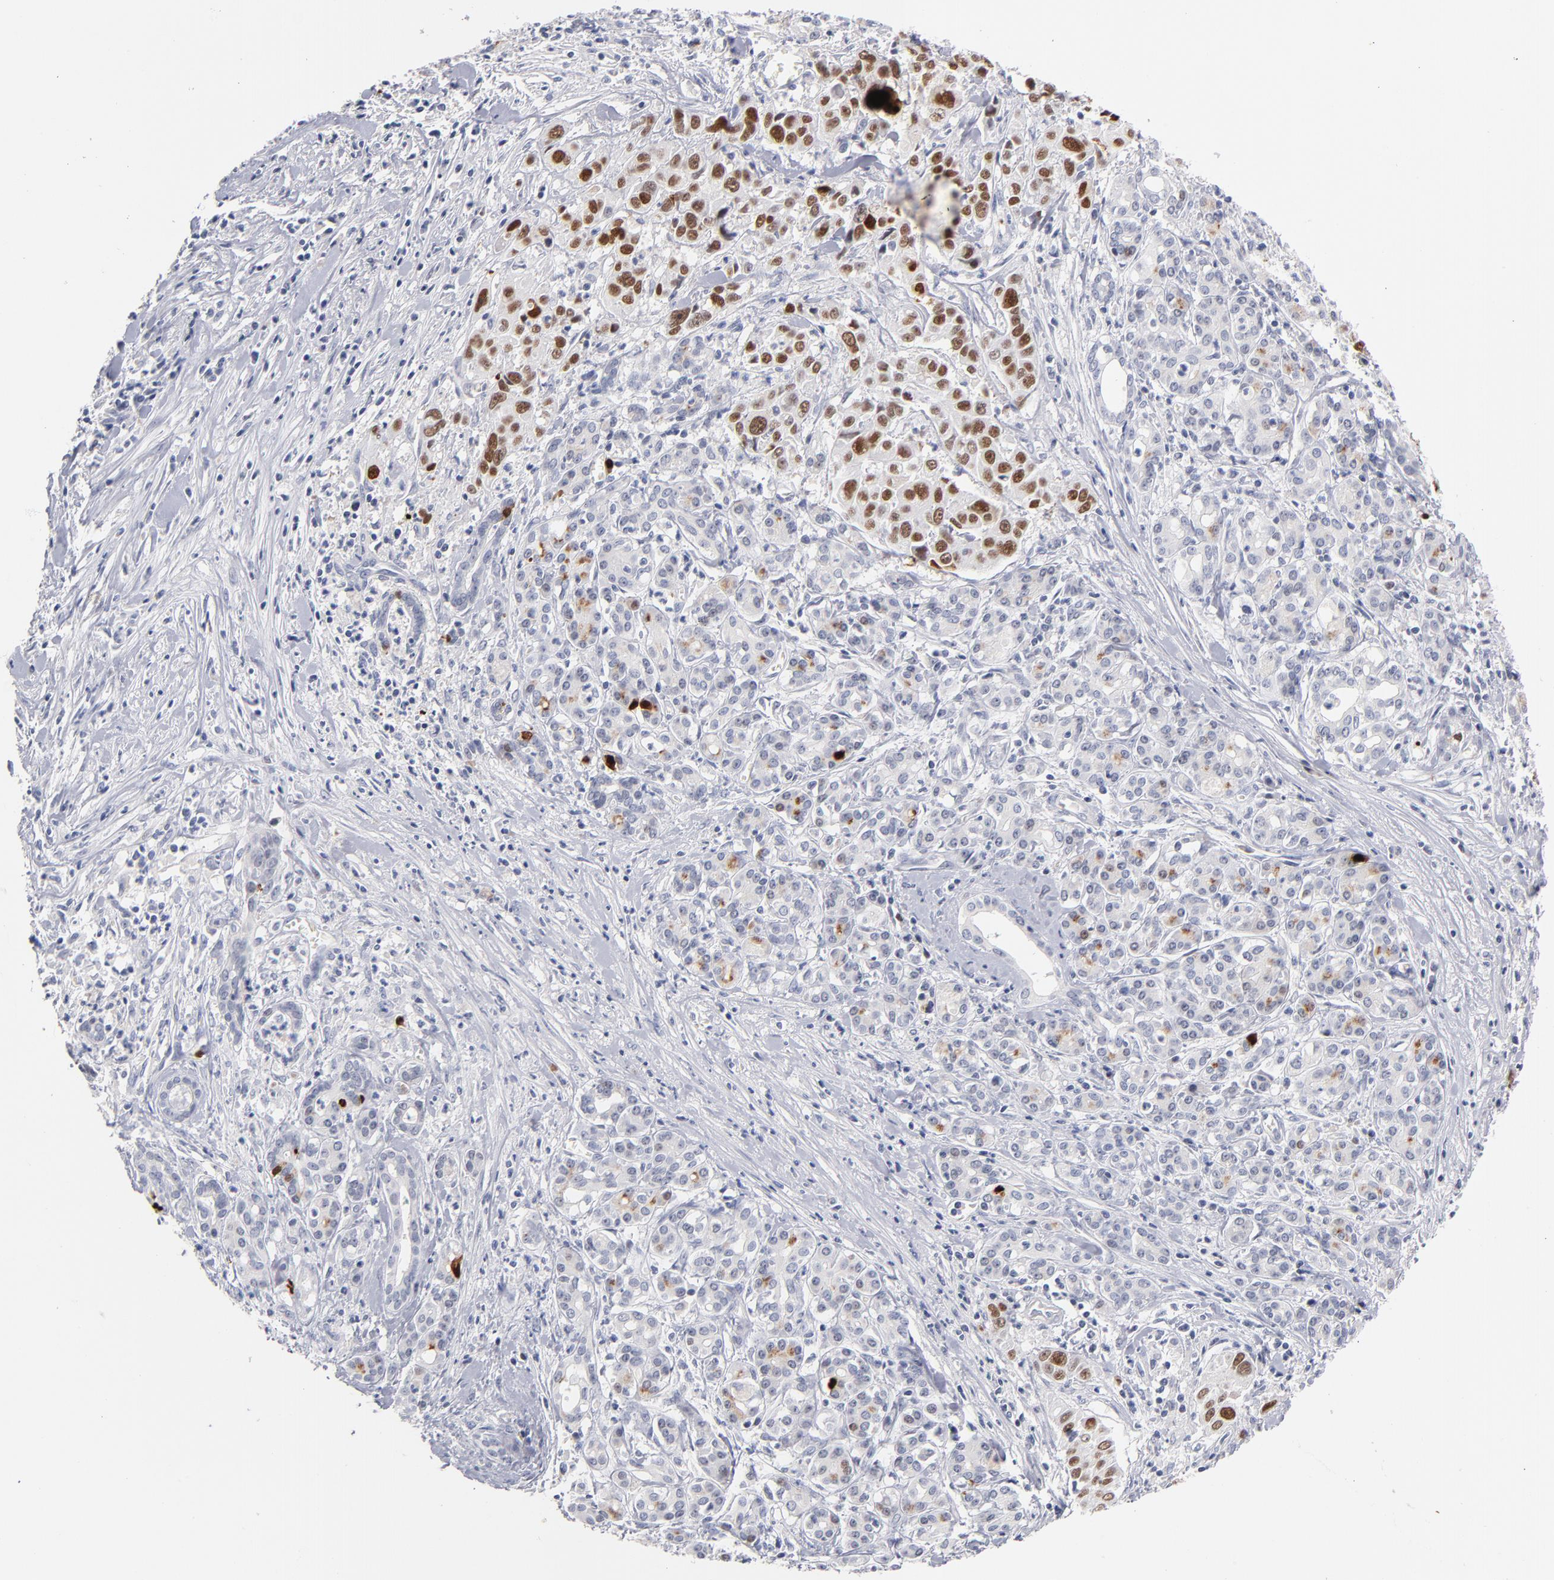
{"staining": {"intensity": "moderate", "quantity": "25%-75%", "location": "nuclear"}, "tissue": "pancreatic cancer", "cell_type": "Tumor cells", "image_type": "cancer", "snomed": [{"axis": "morphology", "description": "Adenocarcinoma, NOS"}, {"axis": "topography", "description": "Pancreas"}], "caption": "Pancreatic cancer tissue shows moderate nuclear expression in about 25%-75% of tumor cells", "gene": "PARP1", "patient": {"sex": "female", "age": 52}}